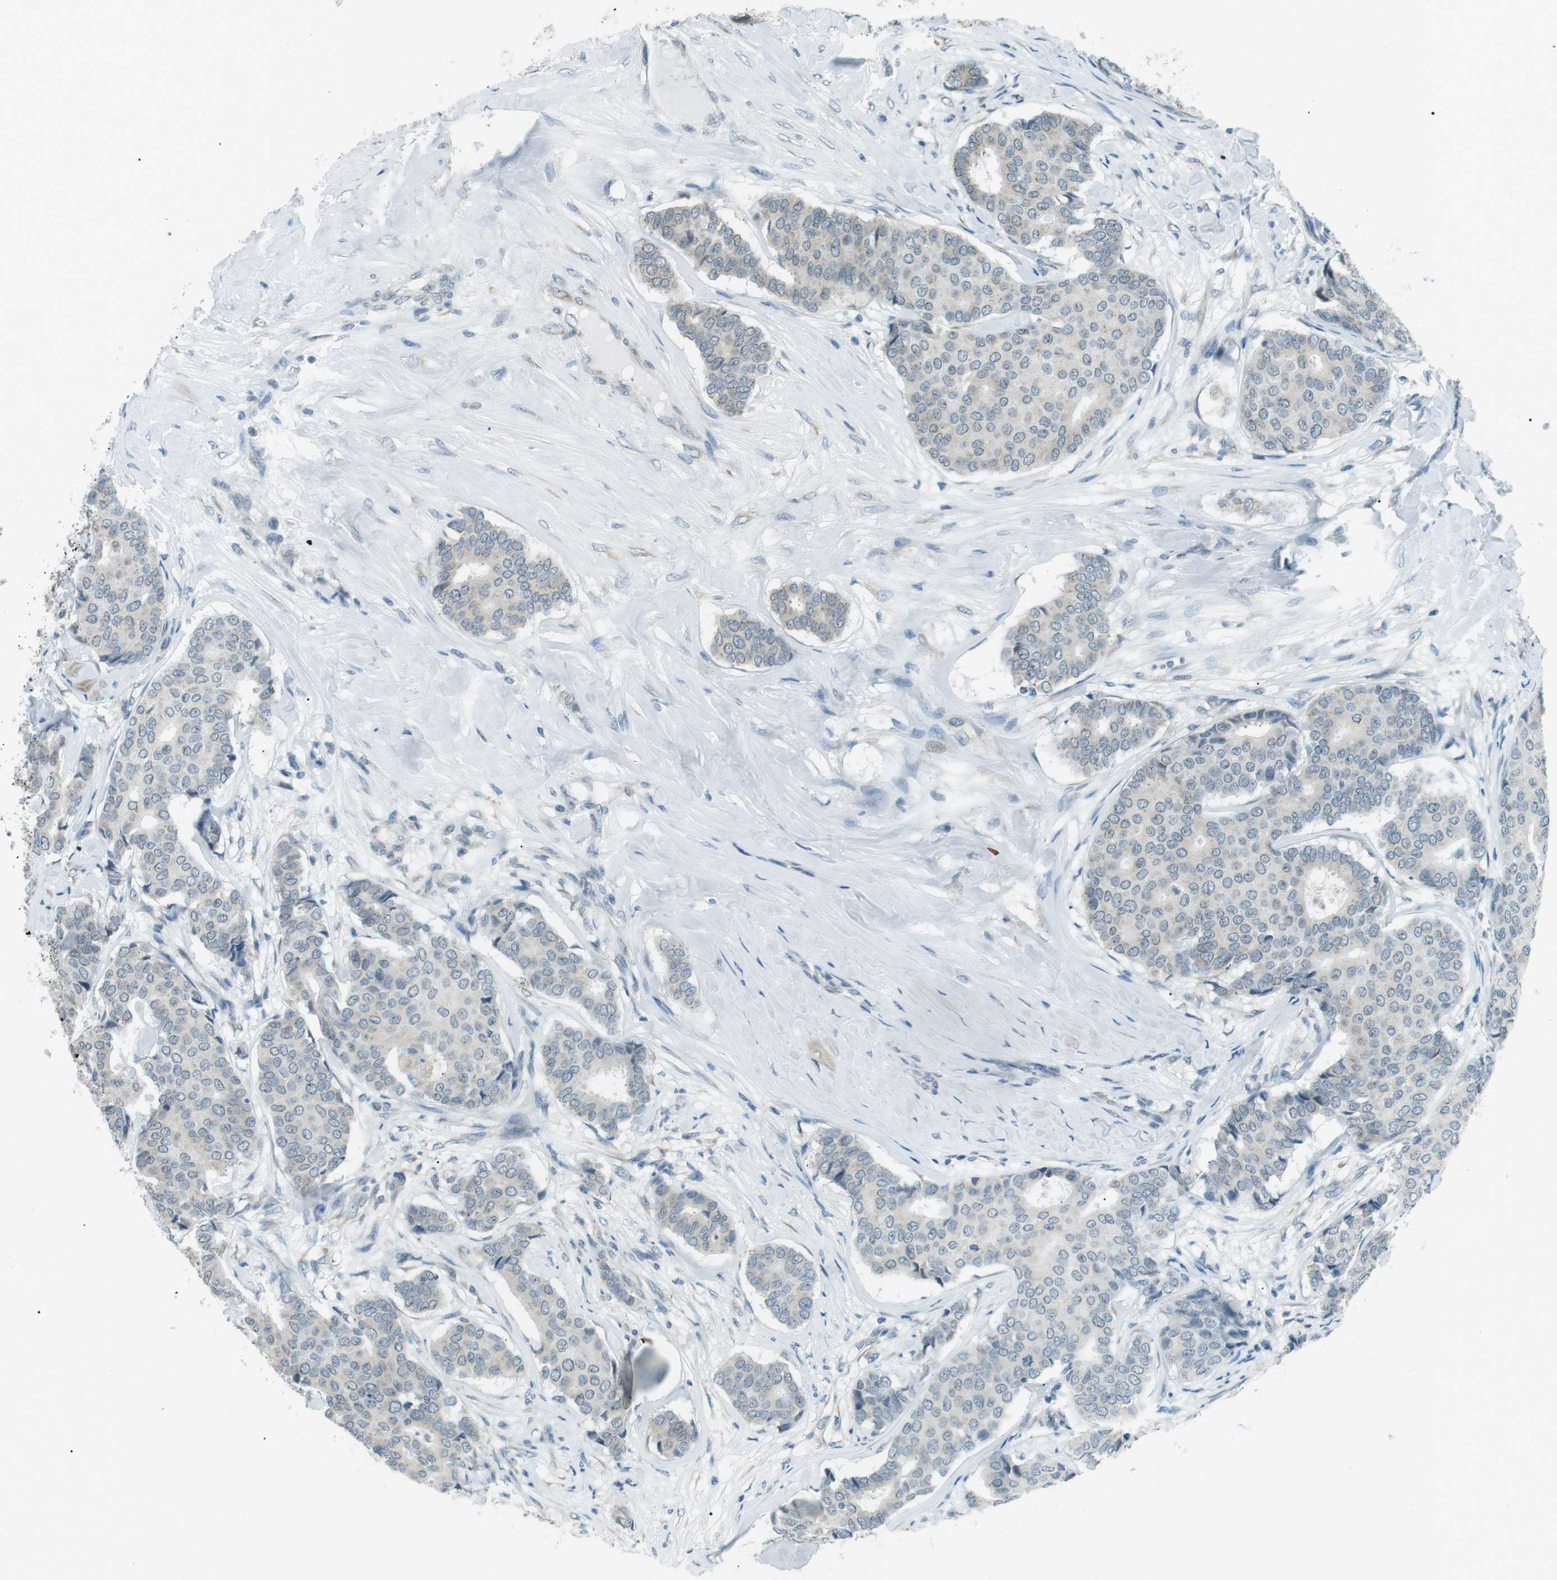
{"staining": {"intensity": "negative", "quantity": "none", "location": "none"}, "tissue": "breast cancer", "cell_type": "Tumor cells", "image_type": "cancer", "snomed": [{"axis": "morphology", "description": "Duct carcinoma"}, {"axis": "topography", "description": "Breast"}], "caption": "Immunohistochemical staining of human breast cancer (intraductal carcinoma) demonstrates no significant expression in tumor cells.", "gene": "SERPINB2", "patient": {"sex": "female", "age": 75}}